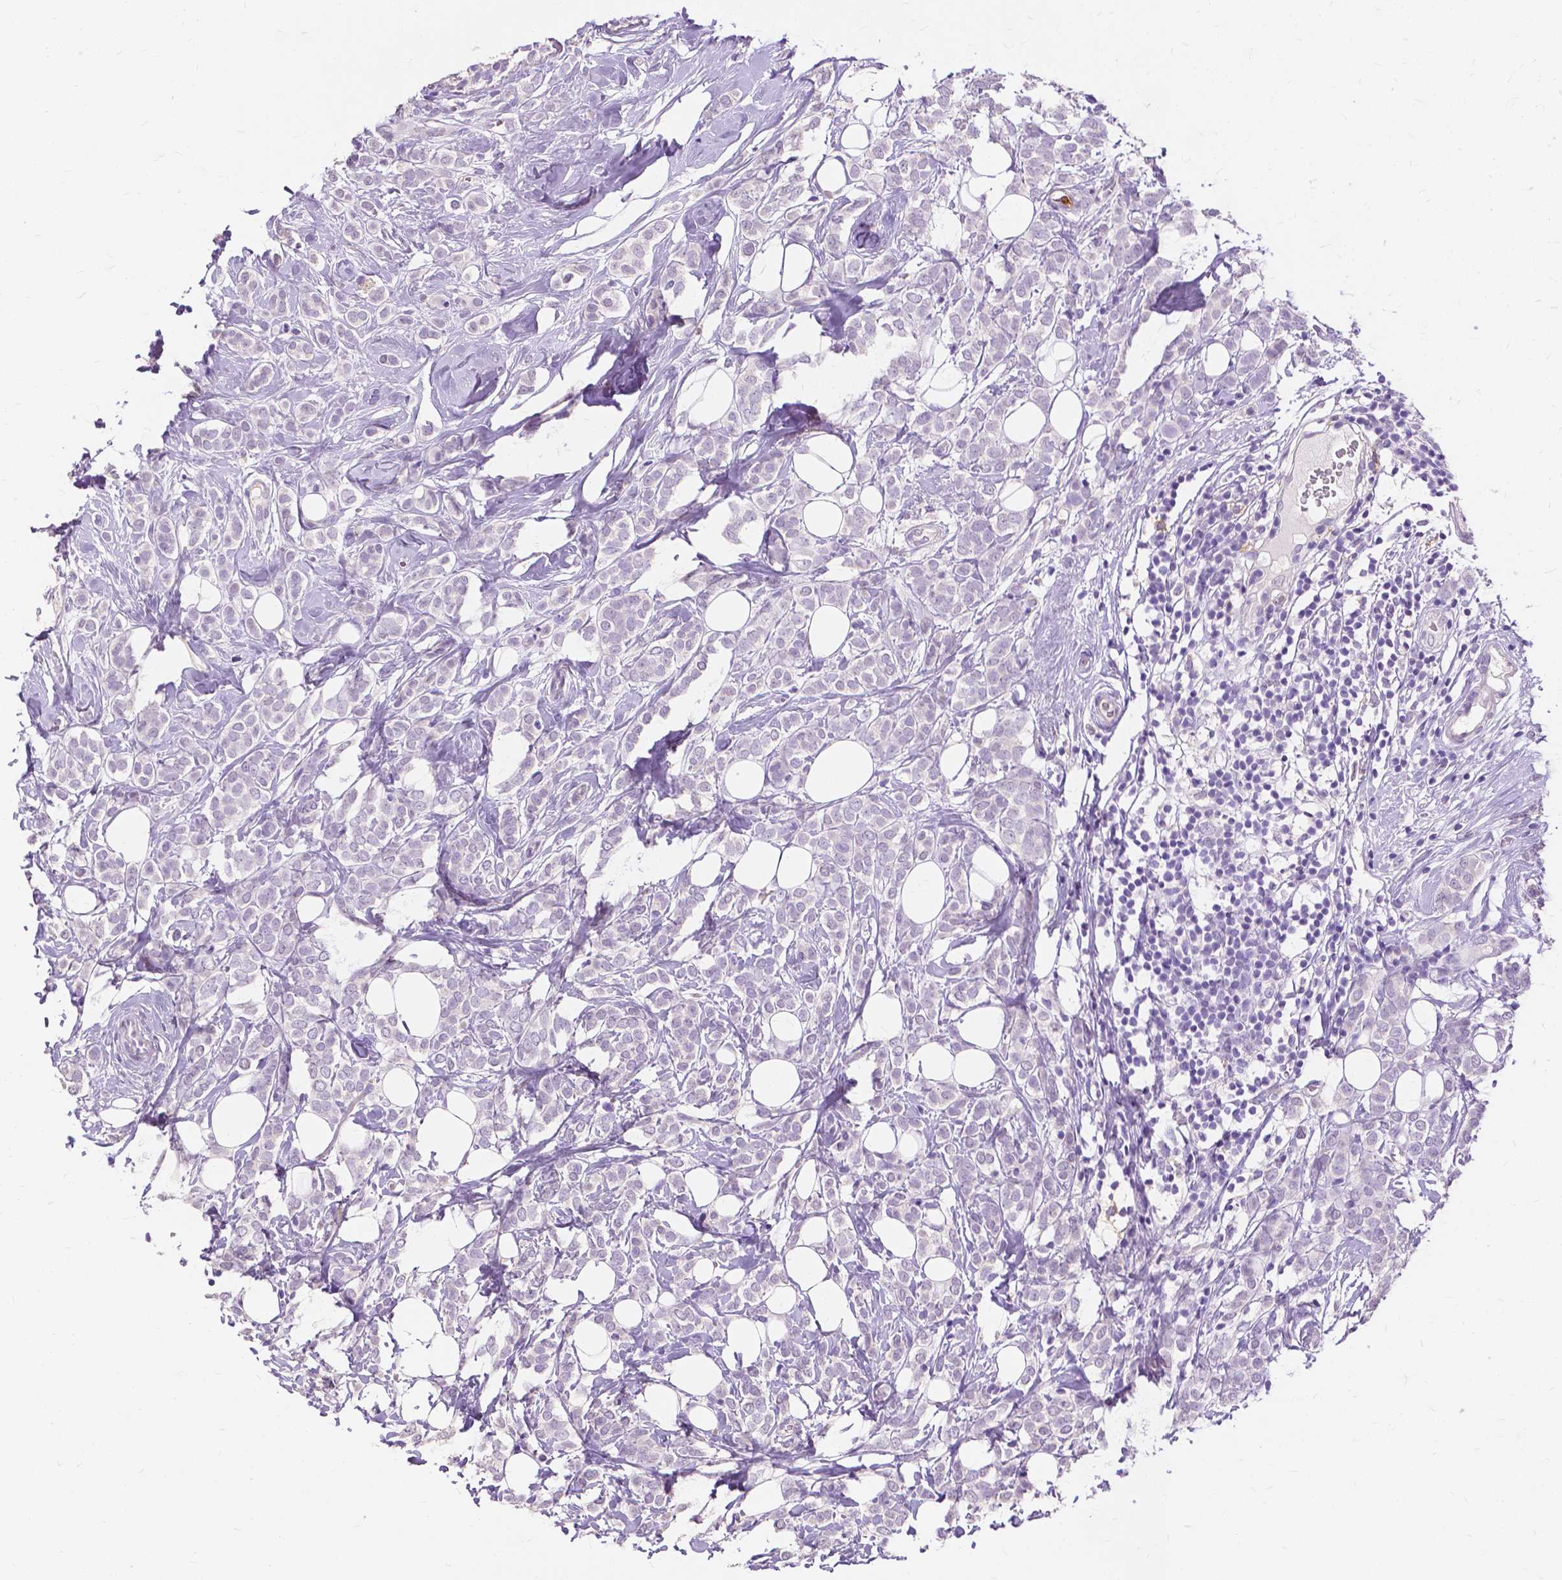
{"staining": {"intensity": "negative", "quantity": "none", "location": "none"}, "tissue": "breast cancer", "cell_type": "Tumor cells", "image_type": "cancer", "snomed": [{"axis": "morphology", "description": "Lobular carcinoma"}, {"axis": "topography", "description": "Breast"}], "caption": "The immunohistochemistry histopathology image has no significant staining in tumor cells of lobular carcinoma (breast) tissue.", "gene": "CXCR2", "patient": {"sex": "female", "age": 49}}